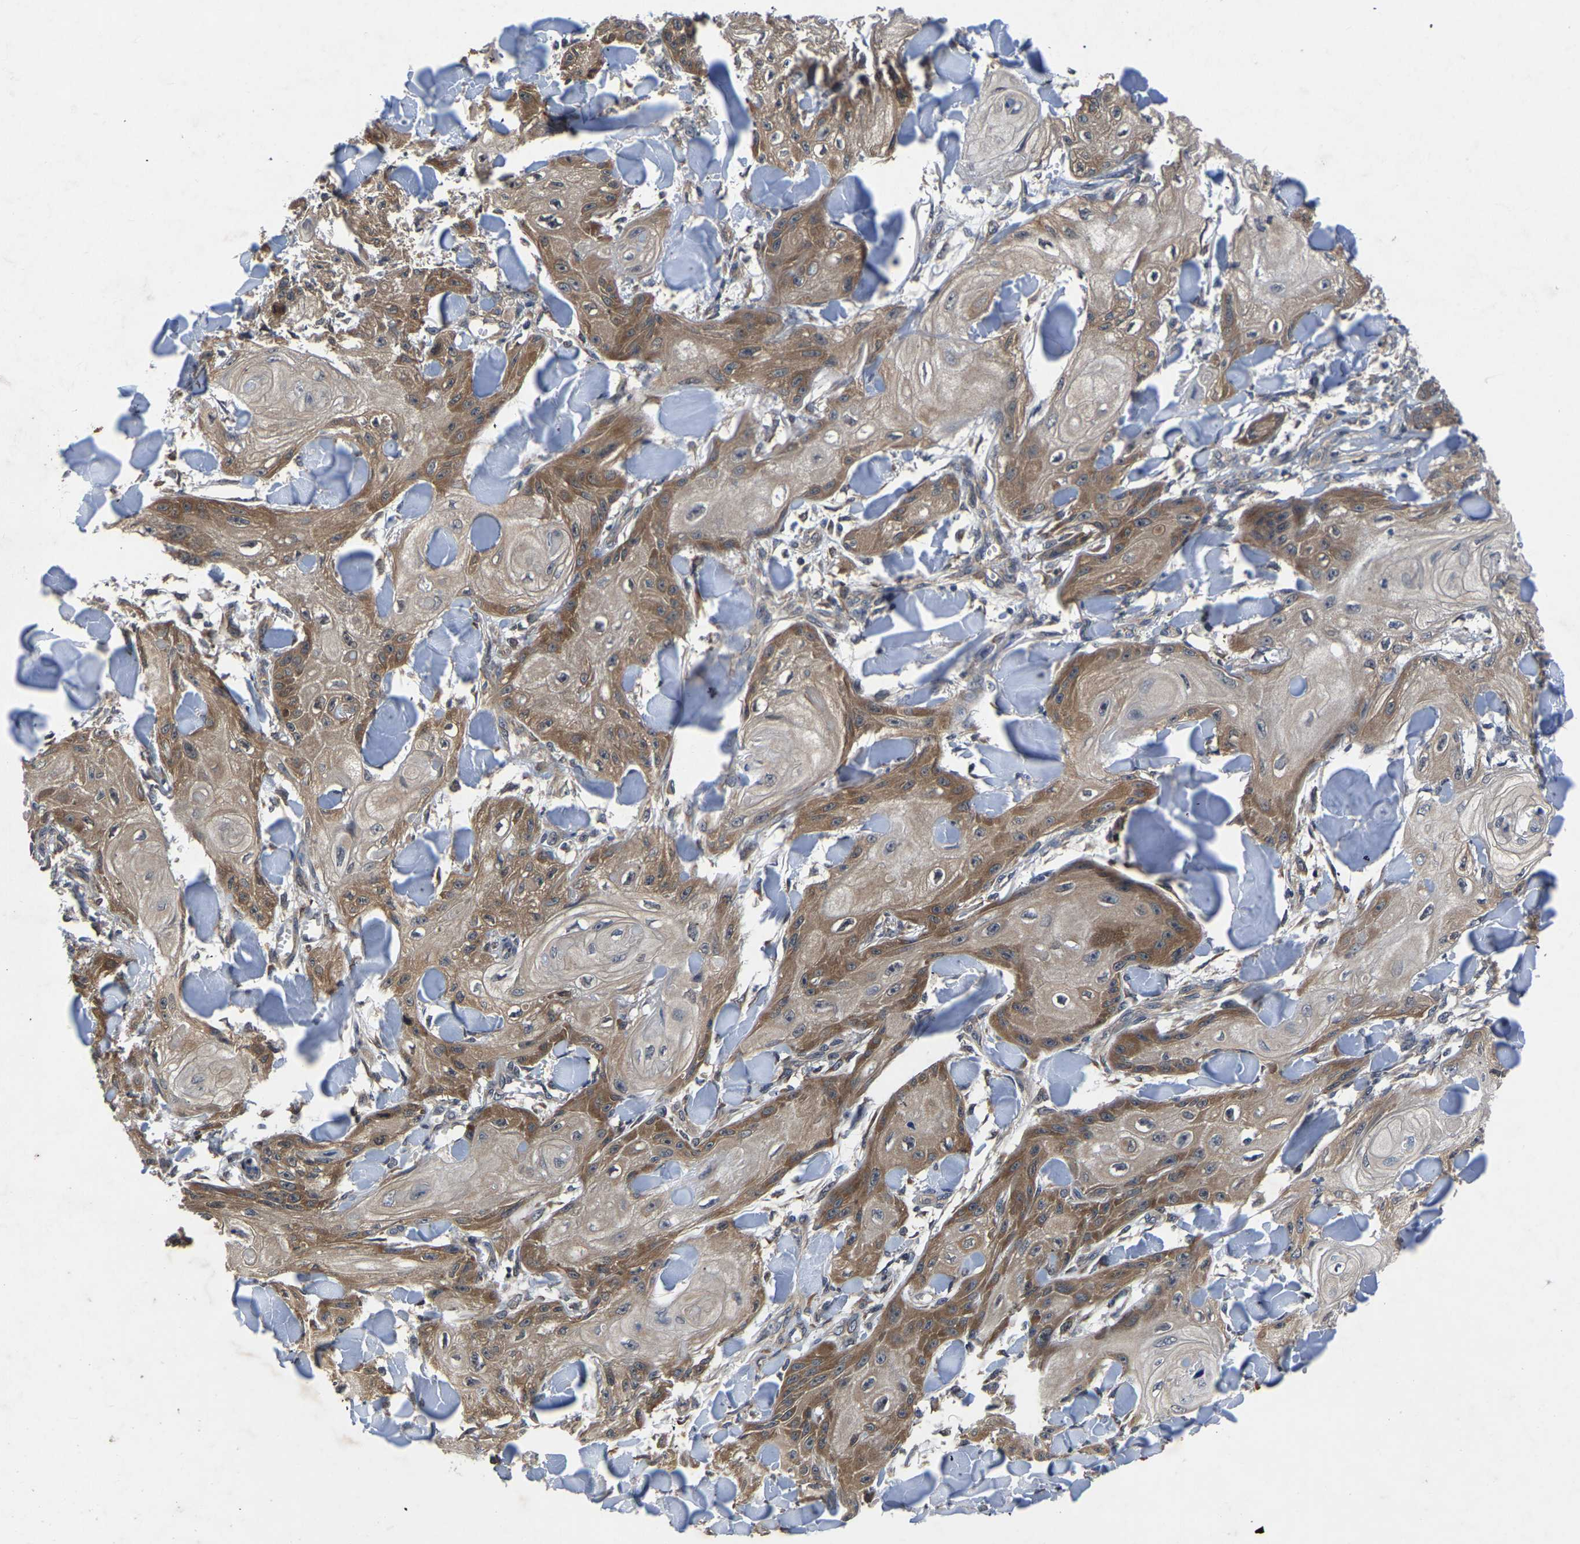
{"staining": {"intensity": "moderate", "quantity": "25%-75%", "location": "cytoplasmic/membranous"}, "tissue": "skin cancer", "cell_type": "Tumor cells", "image_type": "cancer", "snomed": [{"axis": "morphology", "description": "Squamous cell carcinoma, NOS"}, {"axis": "topography", "description": "Skin"}], "caption": "A medium amount of moderate cytoplasmic/membranous staining is identified in approximately 25%-75% of tumor cells in skin cancer (squamous cell carcinoma) tissue. (DAB (3,3'-diaminobenzidine) IHC, brown staining for protein, blue staining for nuclei).", "gene": "FGD5", "patient": {"sex": "male", "age": 74}}